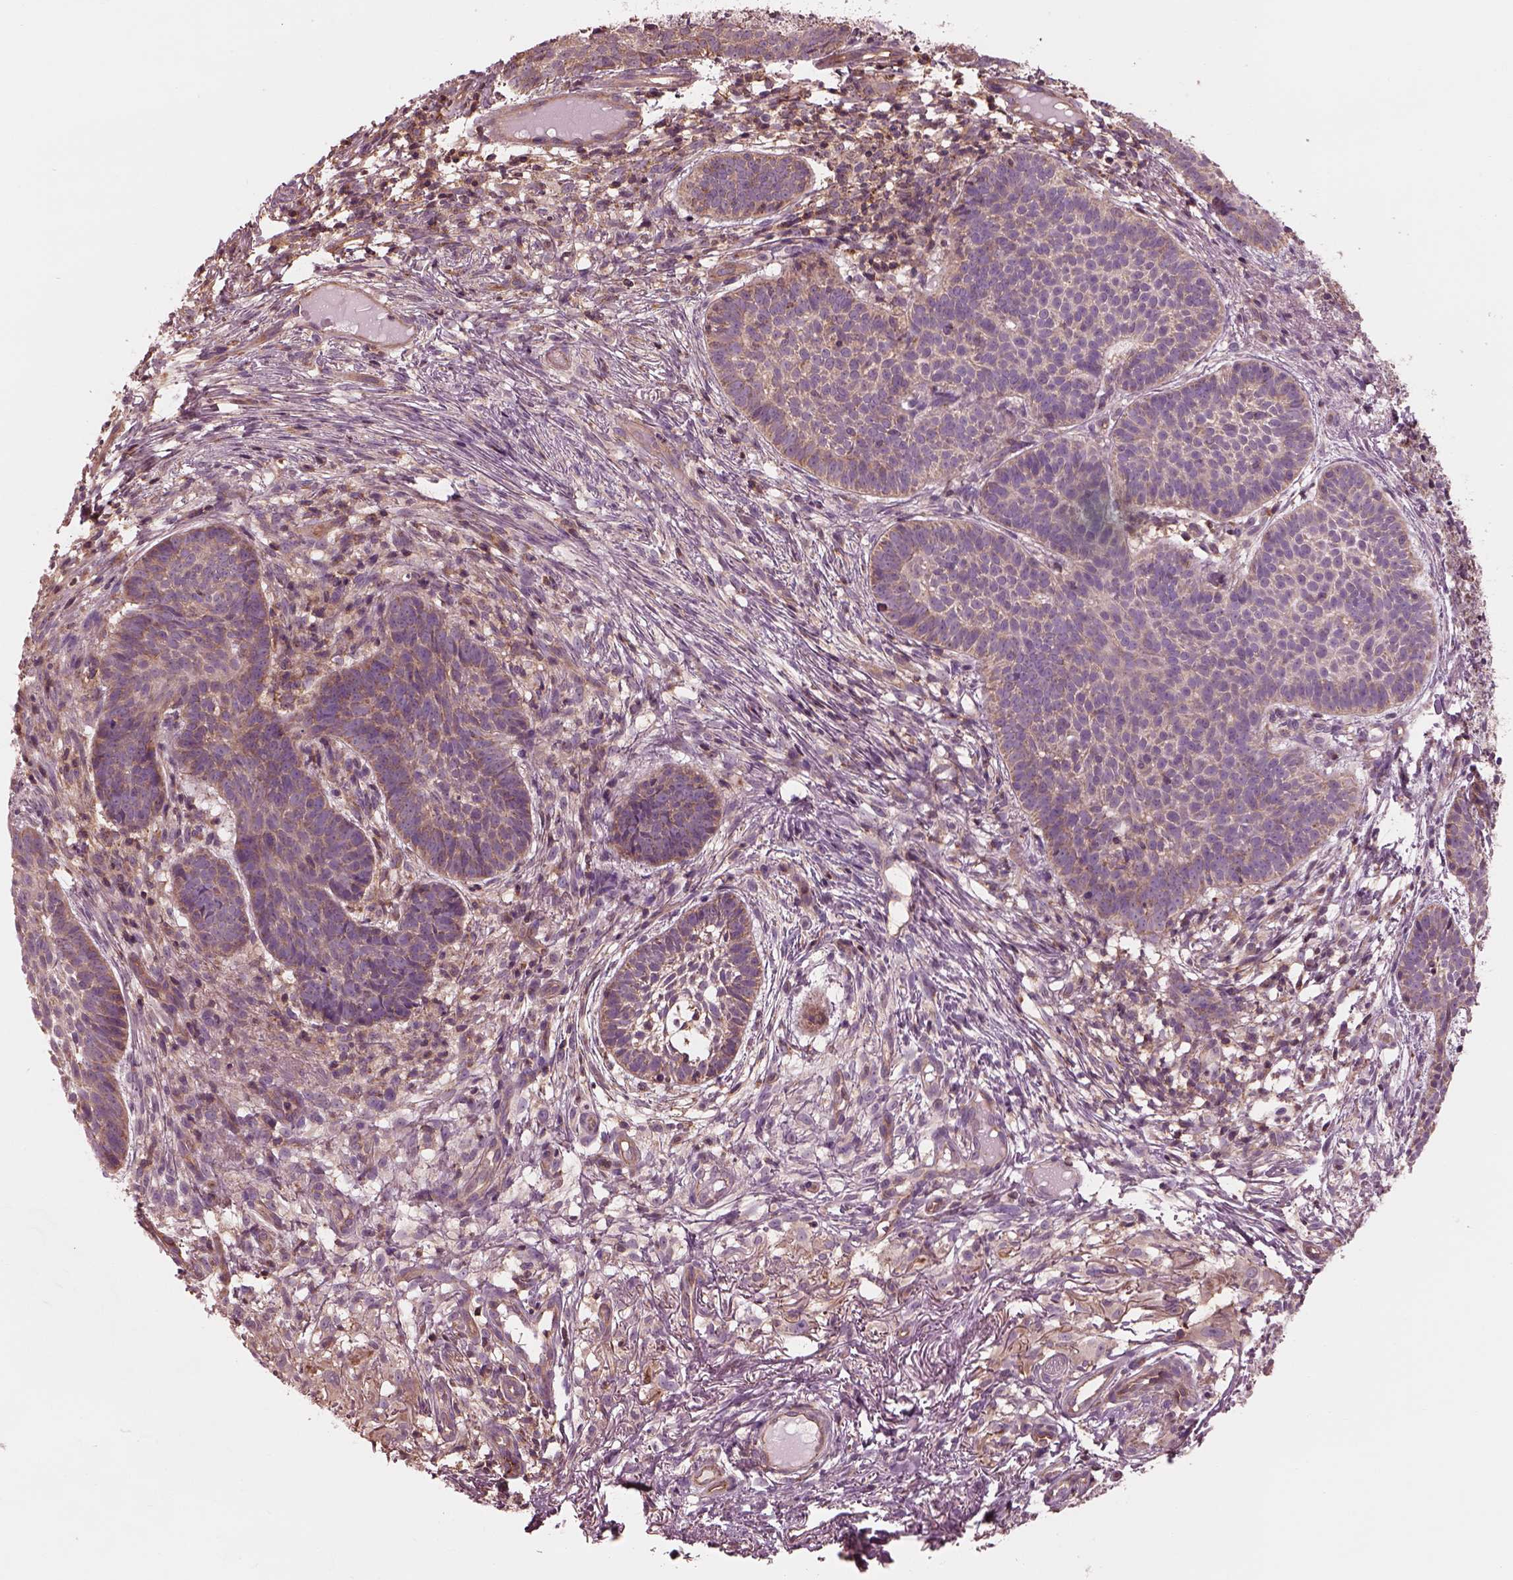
{"staining": {"intensity": "moderate", "quantity": "<25%", "location": "cytoplasmic/membranous"}, "tissue": "skin cancer", "cell_type": "Tumor cells", "image_type": "cancer", "snomed": [{"axis": "morphology", "description": "Basal cell carcinoma"}, {"axis": "topography", "description": "Skin"}], "caption": "Protein staining of skin cancer tissue demonstrates moderate cytoplasmic/membranous expression in about <25% of tumor cells.", "gene": "STK33", "patient": {"sex": "male", "age": 72}}